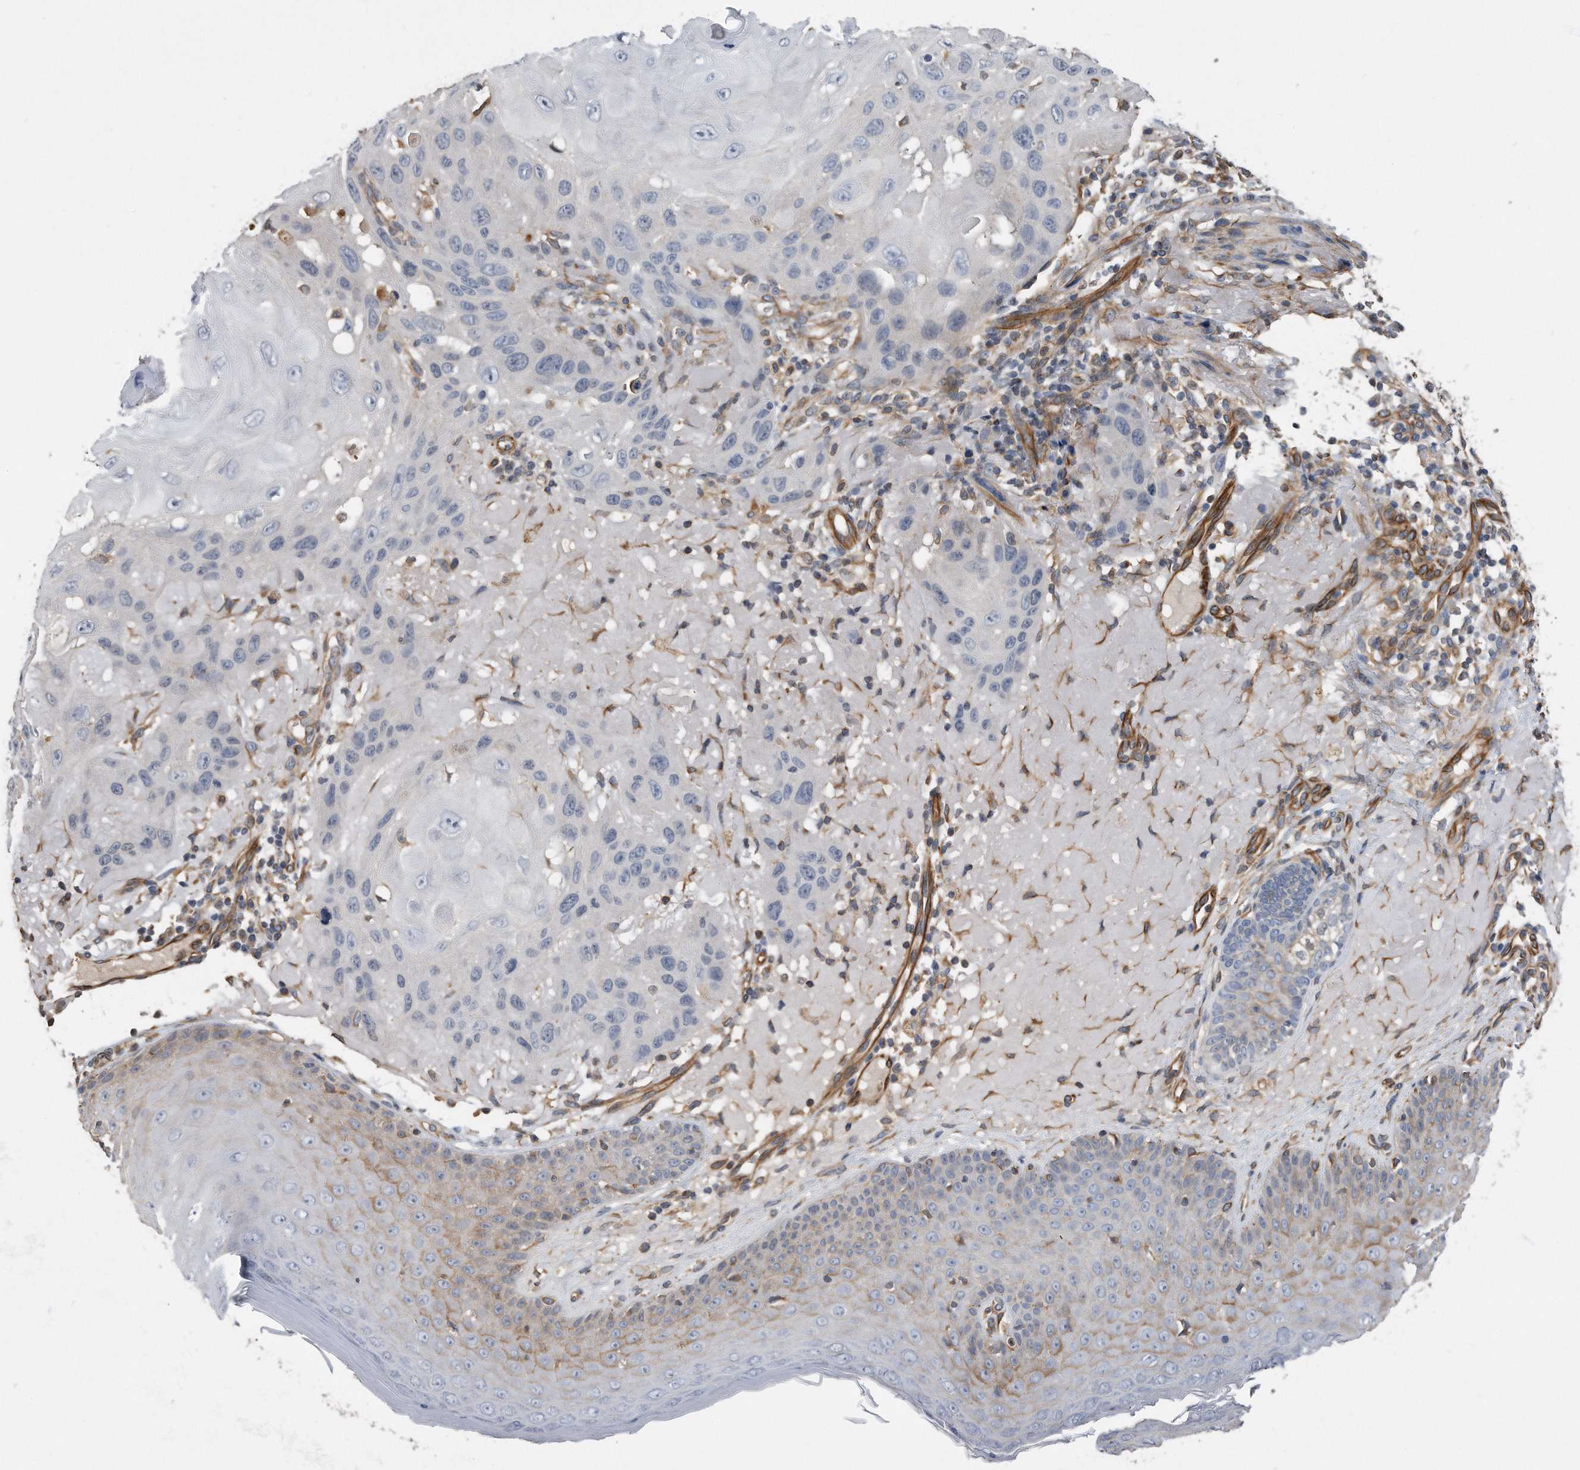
{"staining": {"intensity": "negative", "quantity": "none", "location": "none"}, "tissue": "skin cancer", "cell_type": "Tumor cells", "image_type": "cancer", "snomed": [{"axis": "morphology", "description": "Normal tissue, NOS"}, {"axis": "morphology", "description": "Squamous cell carcinoma, NOS"}, {"axis": "topography", "description": "Skin"}], "caption": "This is an IHC photomicrograph of human skin squamous cell carcinoma. There is no positivity in tumor cells.", "gene": "GPC1", "patient": {"sex": "female", "age": 96}}